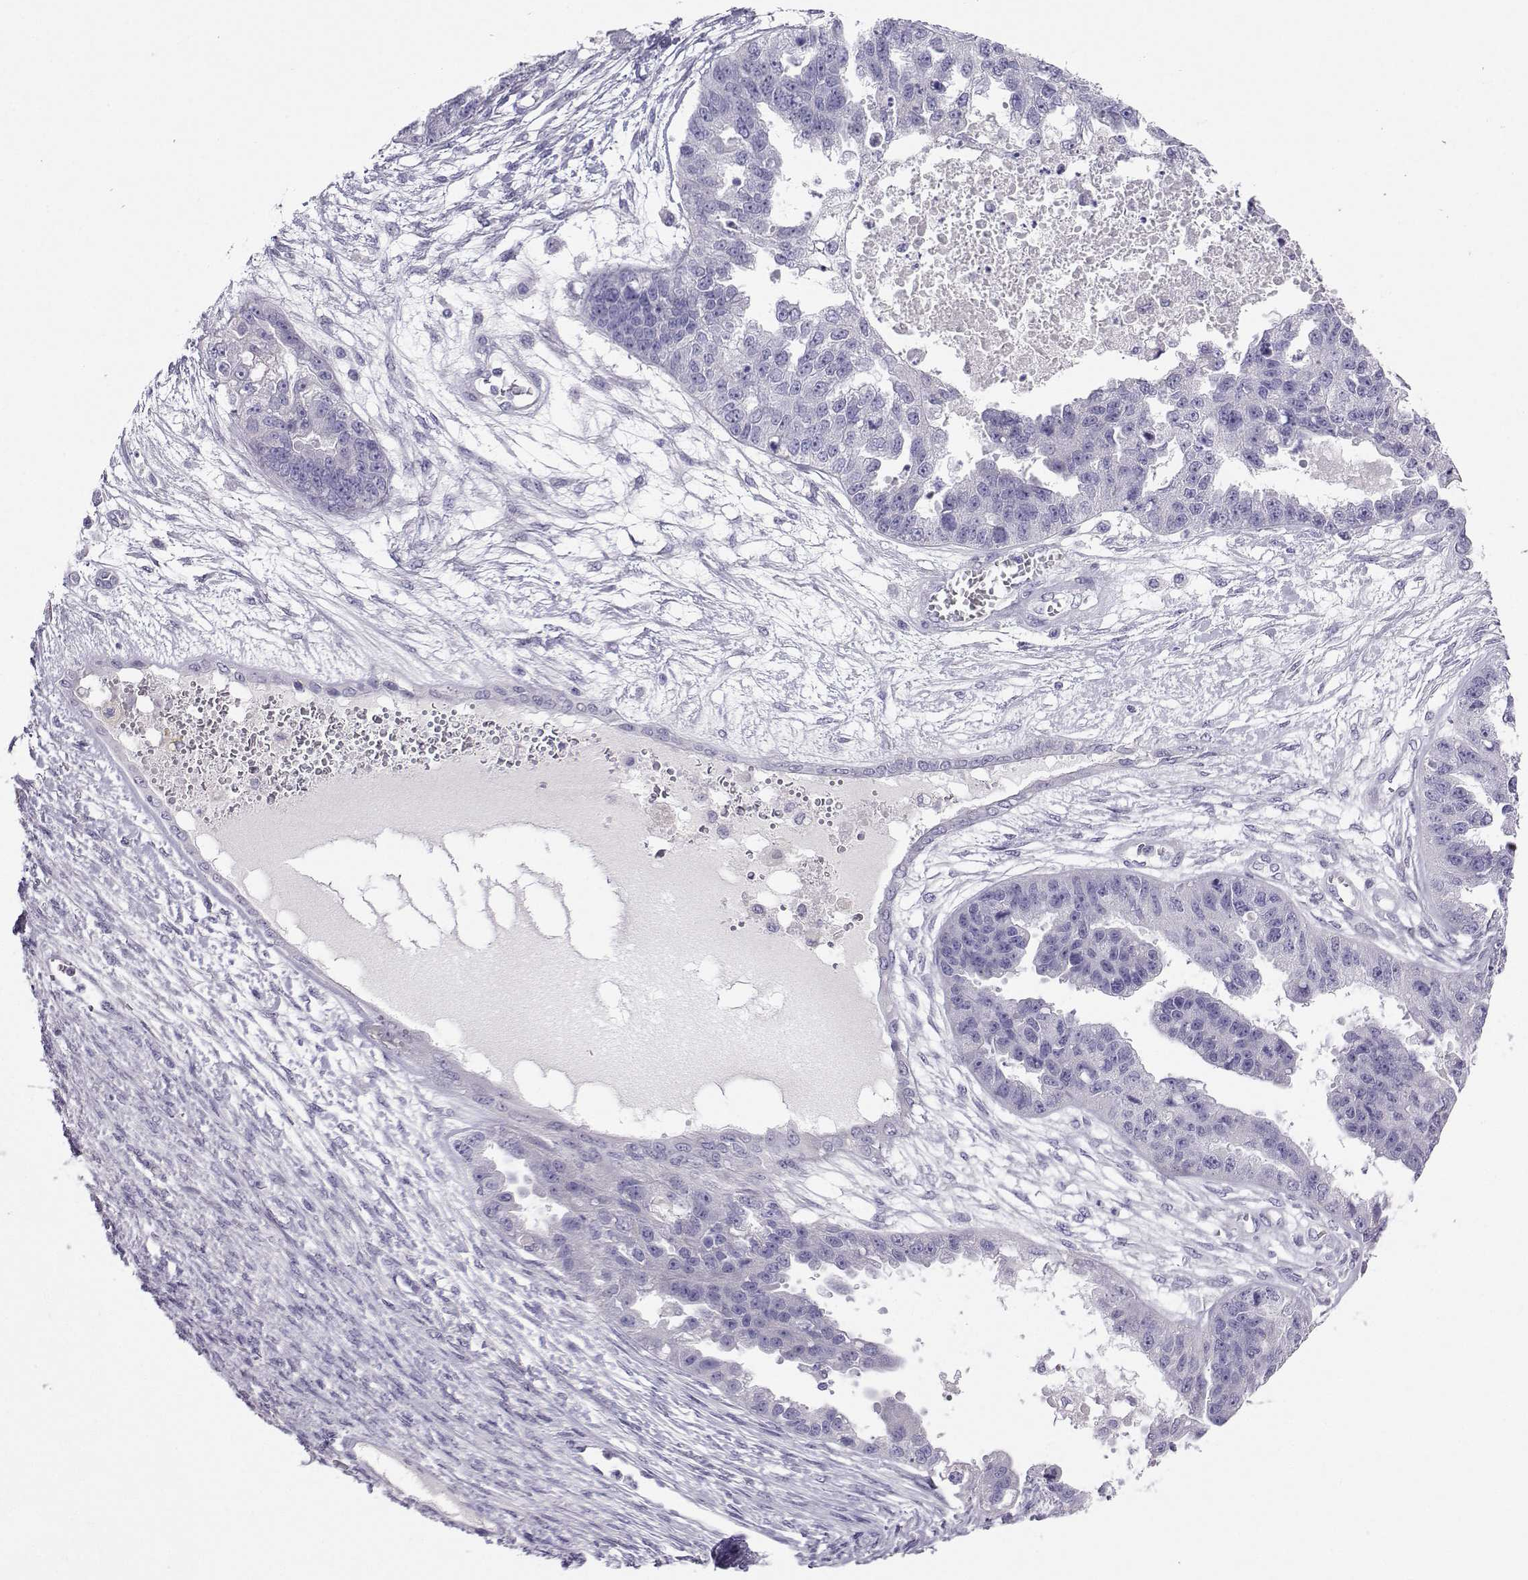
{"staining": {"intensity": "negative", "quantity": "none", "location": "none"}, "tissue": "ovarian cancer", "cell_type": "Tumor cells", "image_type": "cancer", "snomed": [{"axis": "morphology", "description": "Cystadenocarcinoma, serous, NOS"}, {"axis": "topography", "description": "Ovary"}], "caption": "Ovarian cancer was stained to show a protein in brown. There is no significant expression in tumor cells.", "gene": "FBXO24", "patient": {"sex": "female", "age": 58}}